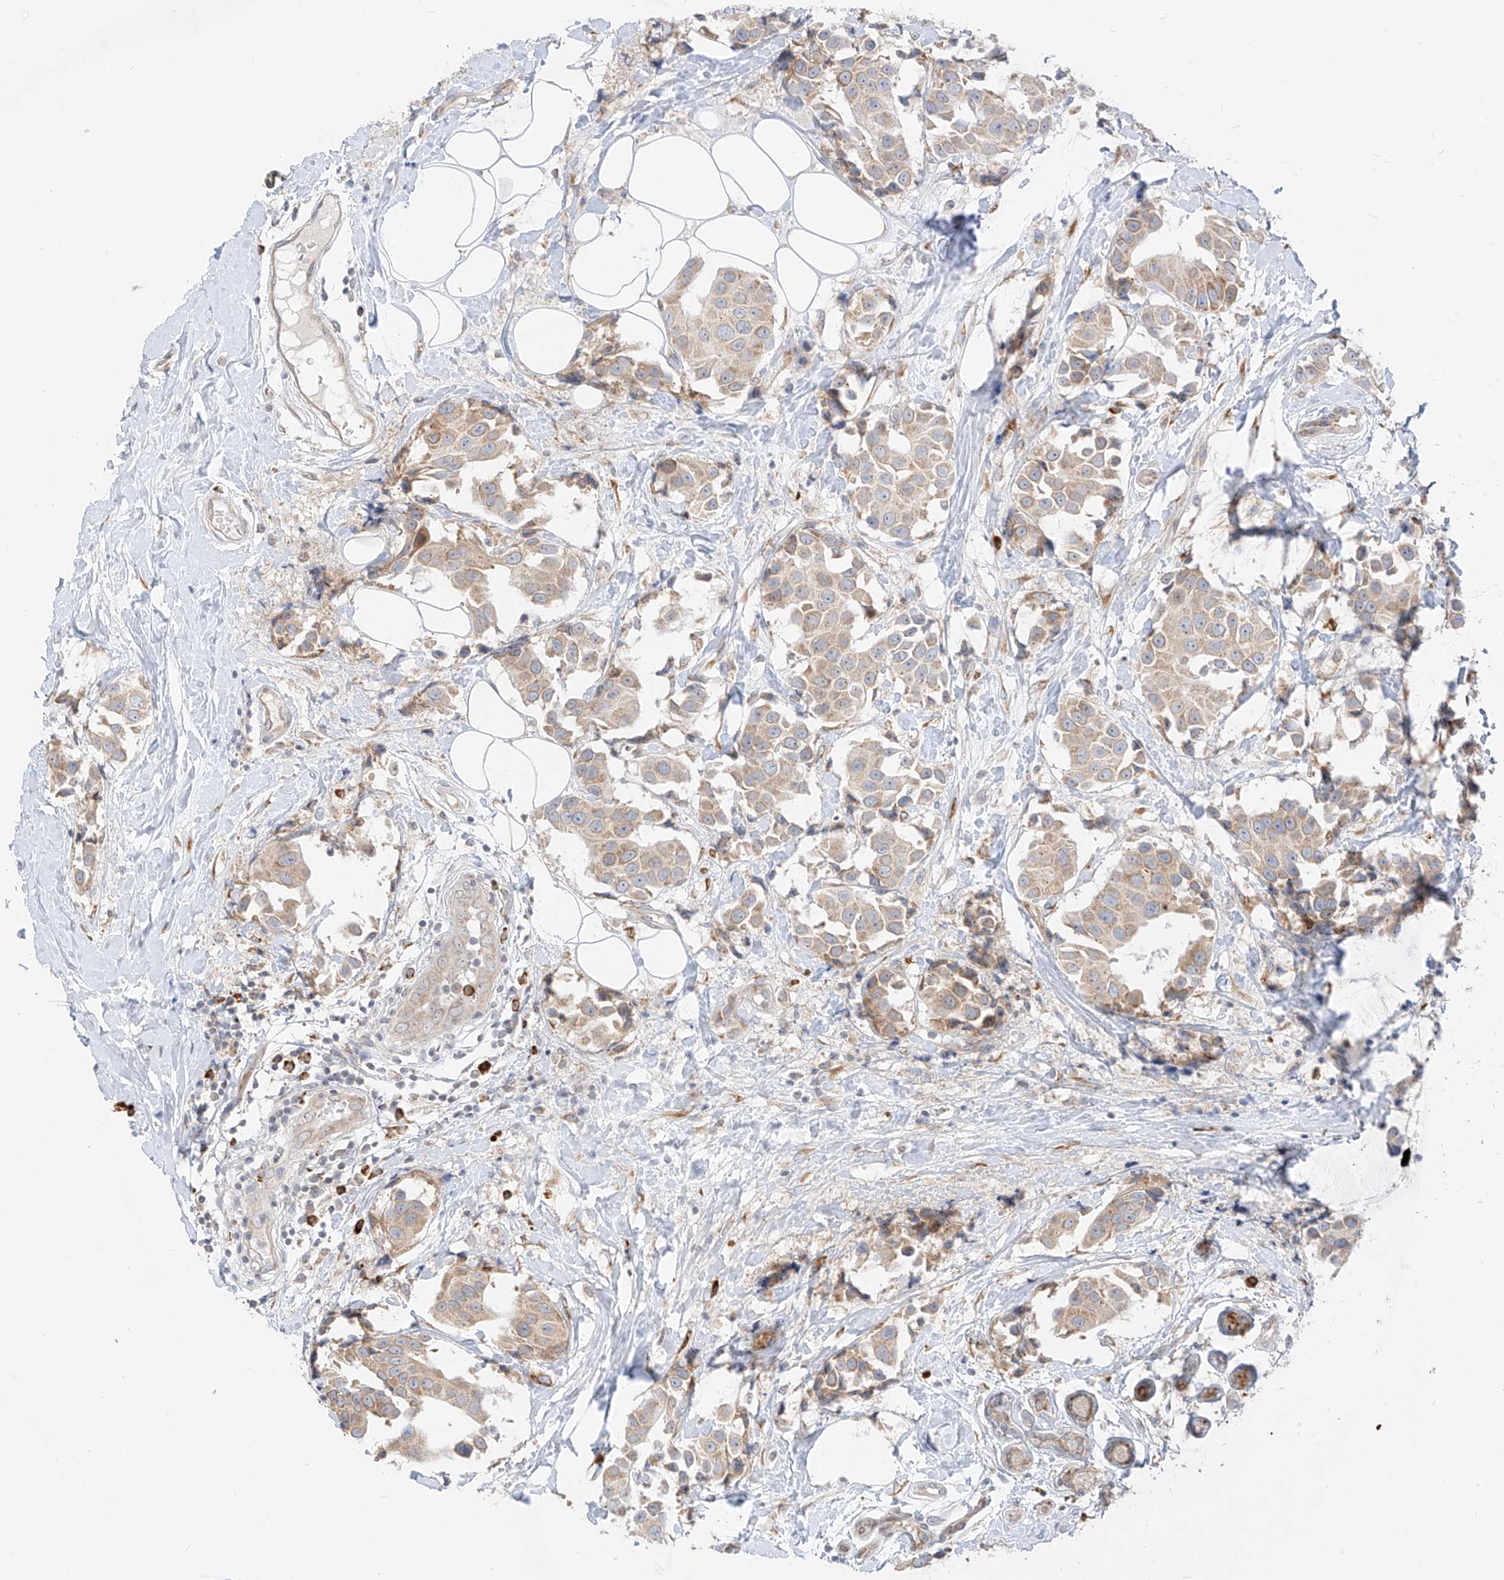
{"staining": {"intensity": "weak", "quantity": ">75%", "location": "cytoplasmic/membranous"}, "tissue": "breast cancer", "cell_type": "Tumor cells", "image_type": "cancer", "snomed": [{"axis": "morphology", "description": "Normal tissue, NOS"}, {"axis": "morphology", "description": "Duct carcinoma"}, {"axis": "topography", "description": "Breast"}], "caption": "The immunohistochemical stain highlights weak cytoplasmic/membranous positivity in tumor cells of breast cancer tissue.", "gene": "STT3A", "patient": {"sex": "female", "age": 39}}